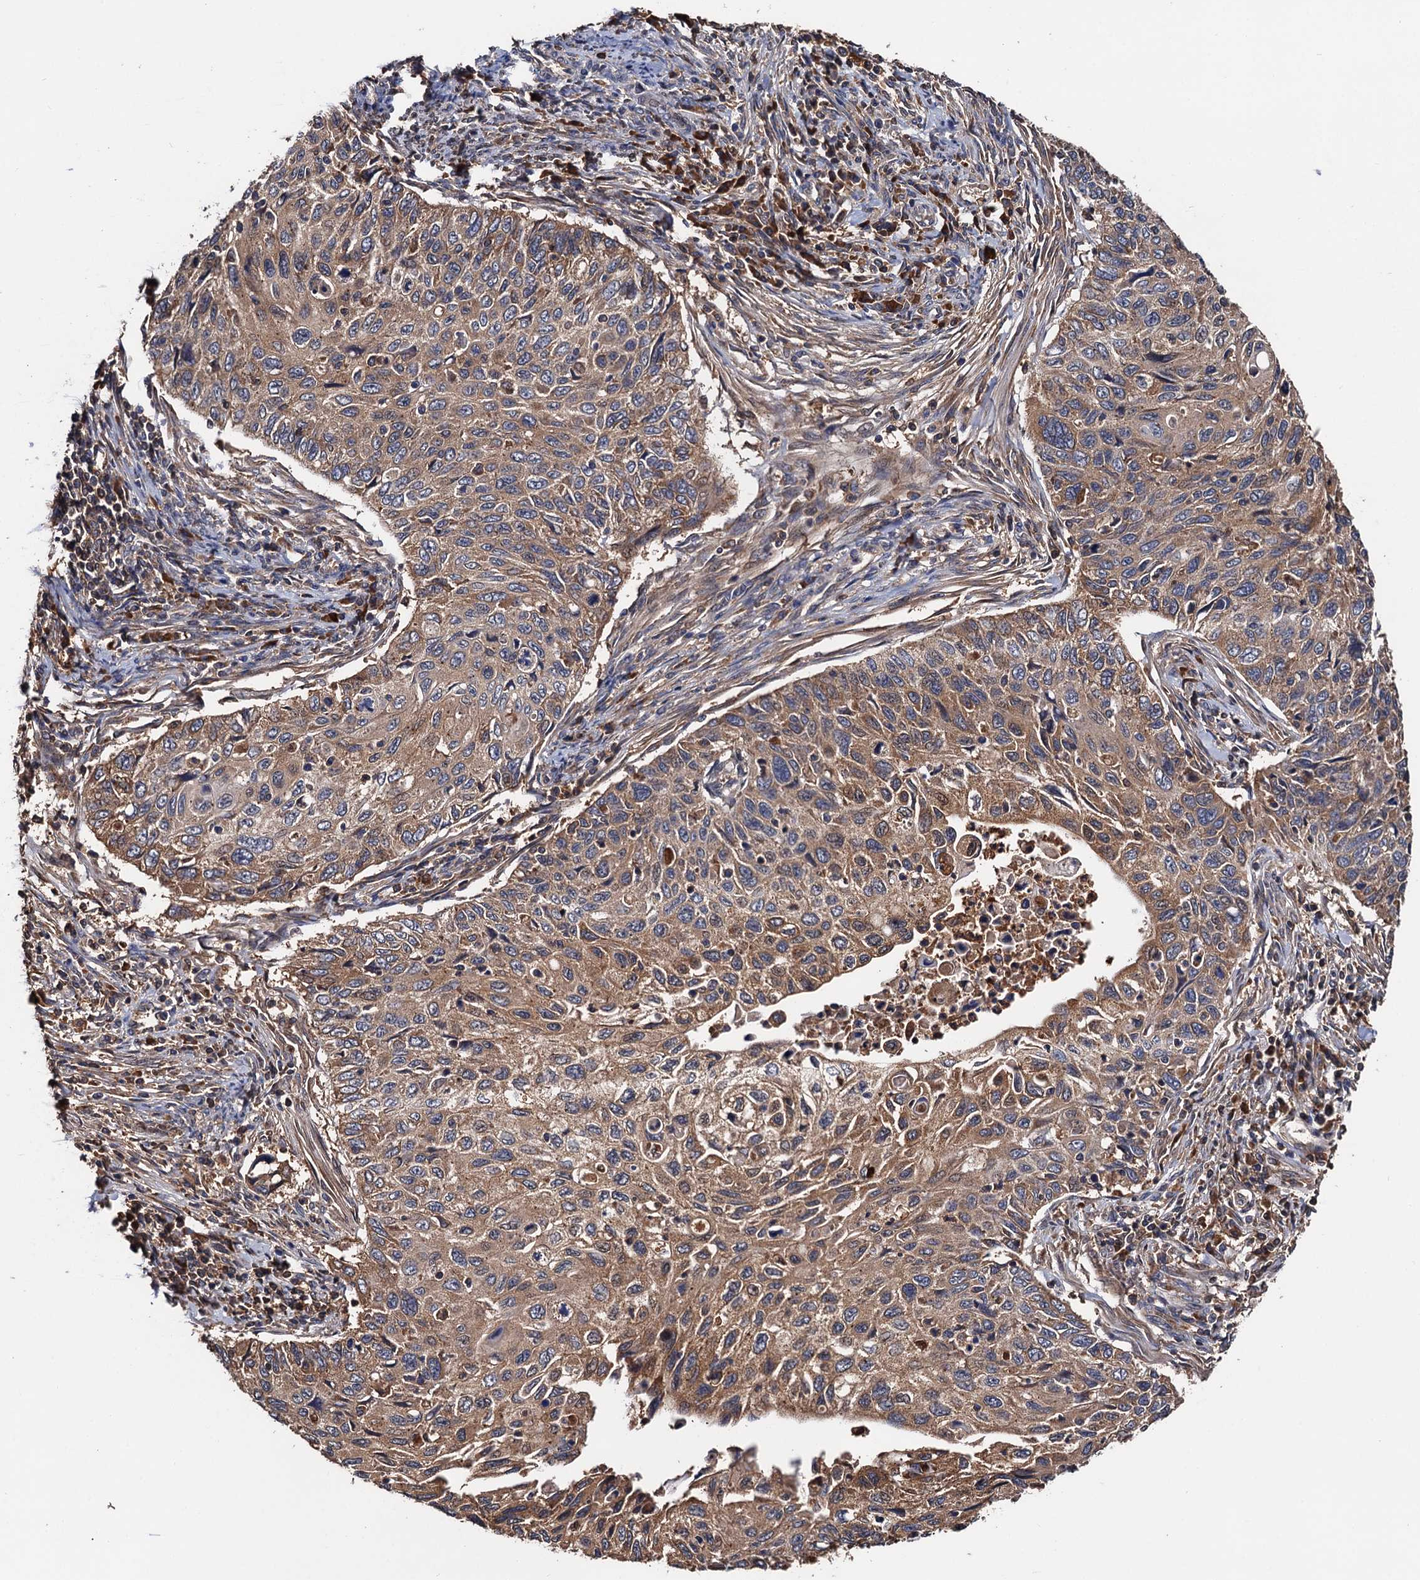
{"staining": {"intensity": "moderate", "quantity": ">75%", "location": "cytoplasmic/membranous"}, "tissue": "cervical cancer", "cell_type": "Tumor cells", "image_type": "cancer", "snomed": [{"axis": "morphology", "description": "Squamous cell carcinoma, NOS"}, {"axis": "topography", "description": "Cervix"}], "caption": "Moderate cytoplasmic/membranous protein expression is present in approximately >75% of tumor cells in cervical squamous cell carcinoma. (Brightfield microscopy of DAB IHC at high magnification).", "gene": "RGS11", "patient": {"sex": "female", "age": 70}}